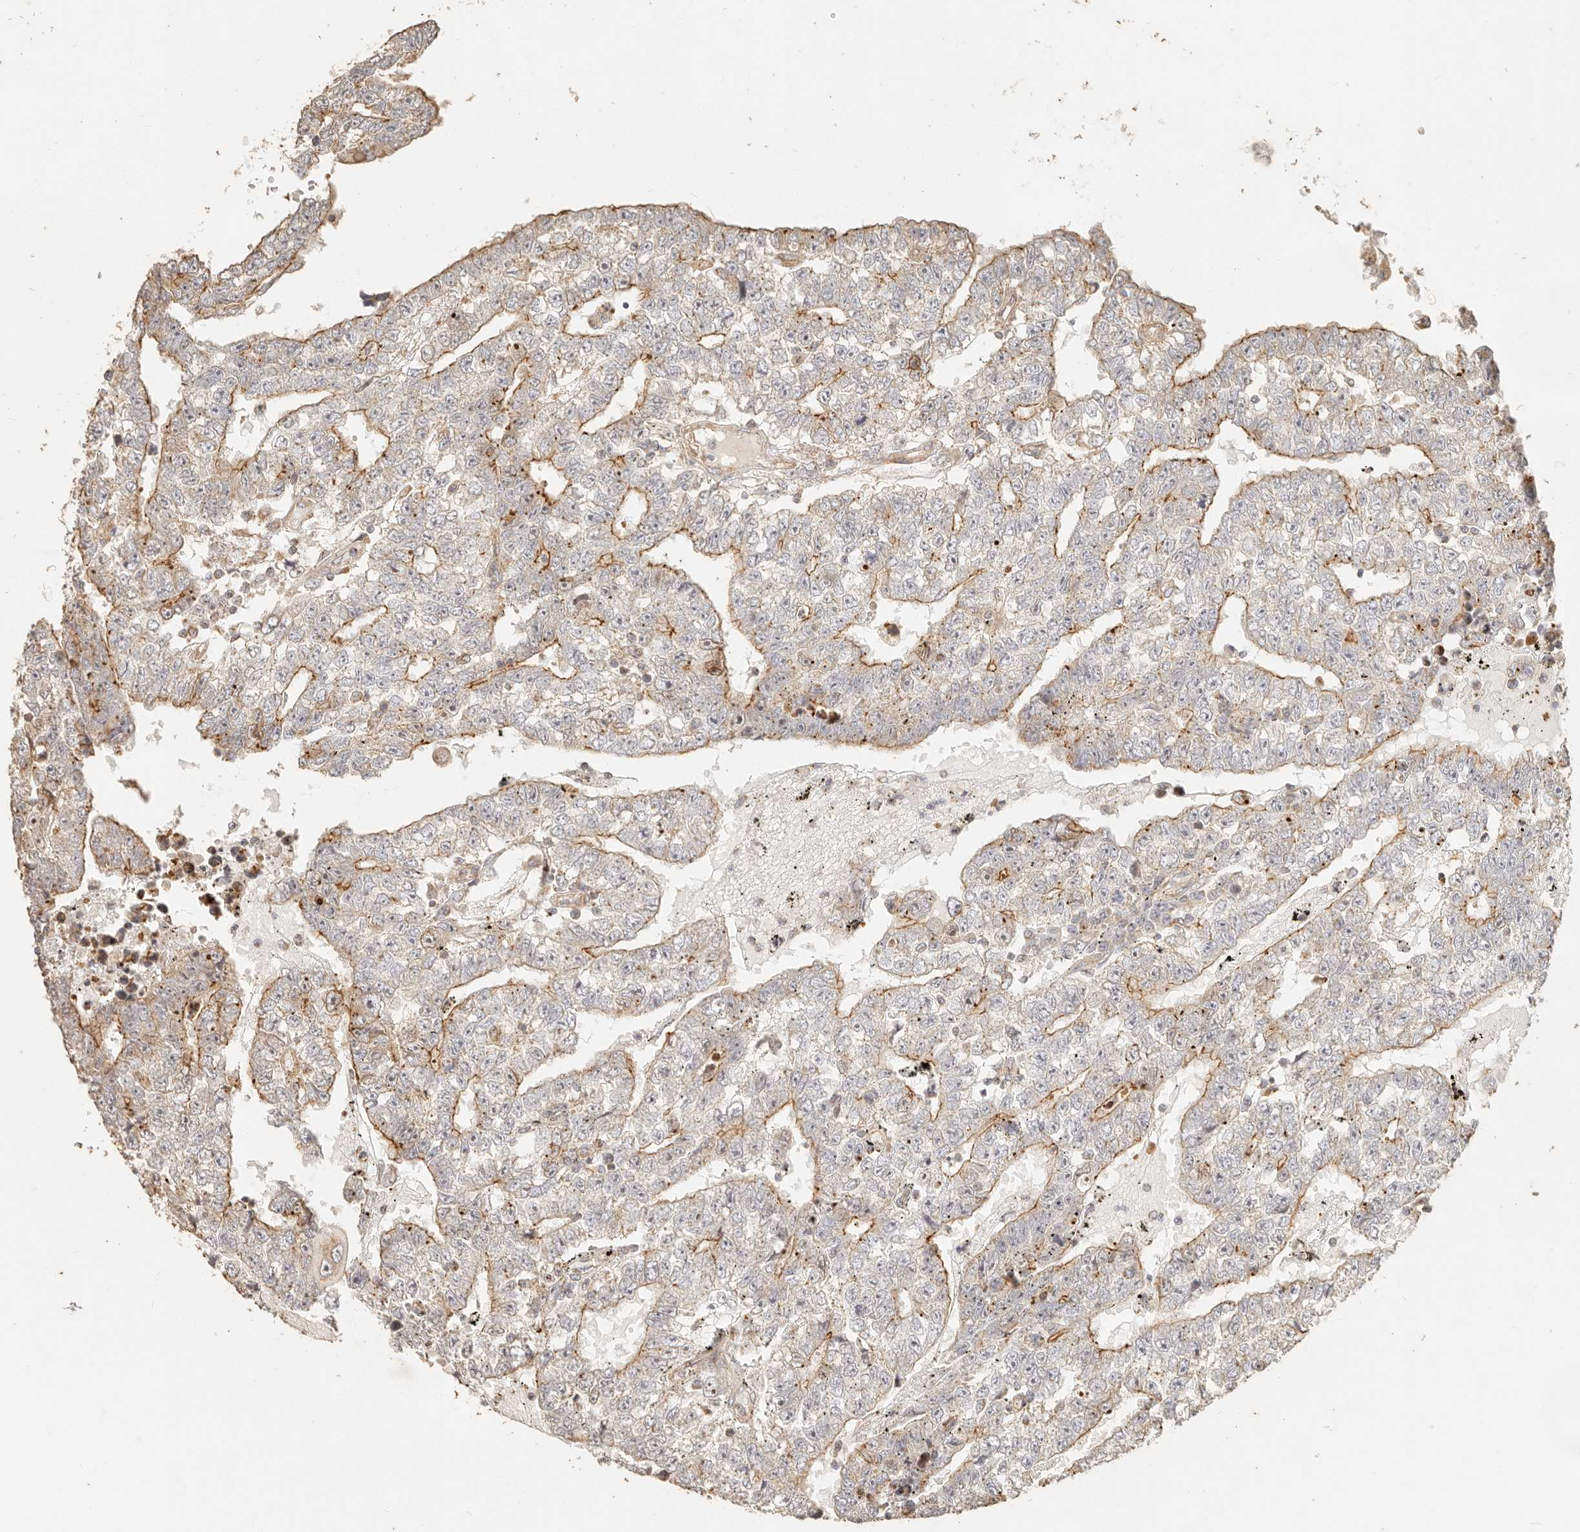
{"staining": {"intensity": "moderate", "quantity": "25%-75%", "location": "cytoplasmic/membranous"}, "tissue": "testis cancer", "cell_type": "Tumor cells", "image_type": "cancer", "snomed": [{"axis": "morphology", "description": "Carcinoma, Embryonal, NOS"}, {"axis": "topography", "description": "Testis"}], "caption": "Testis embryonal carcinoma was stained to show a protein in brown. There is medium levels of moderate cytoplasmic/membranous staining in about 25%-75% of tumor cells.", "gene": "PTPN22", "patient": {"sex": "male", "age": 25}}